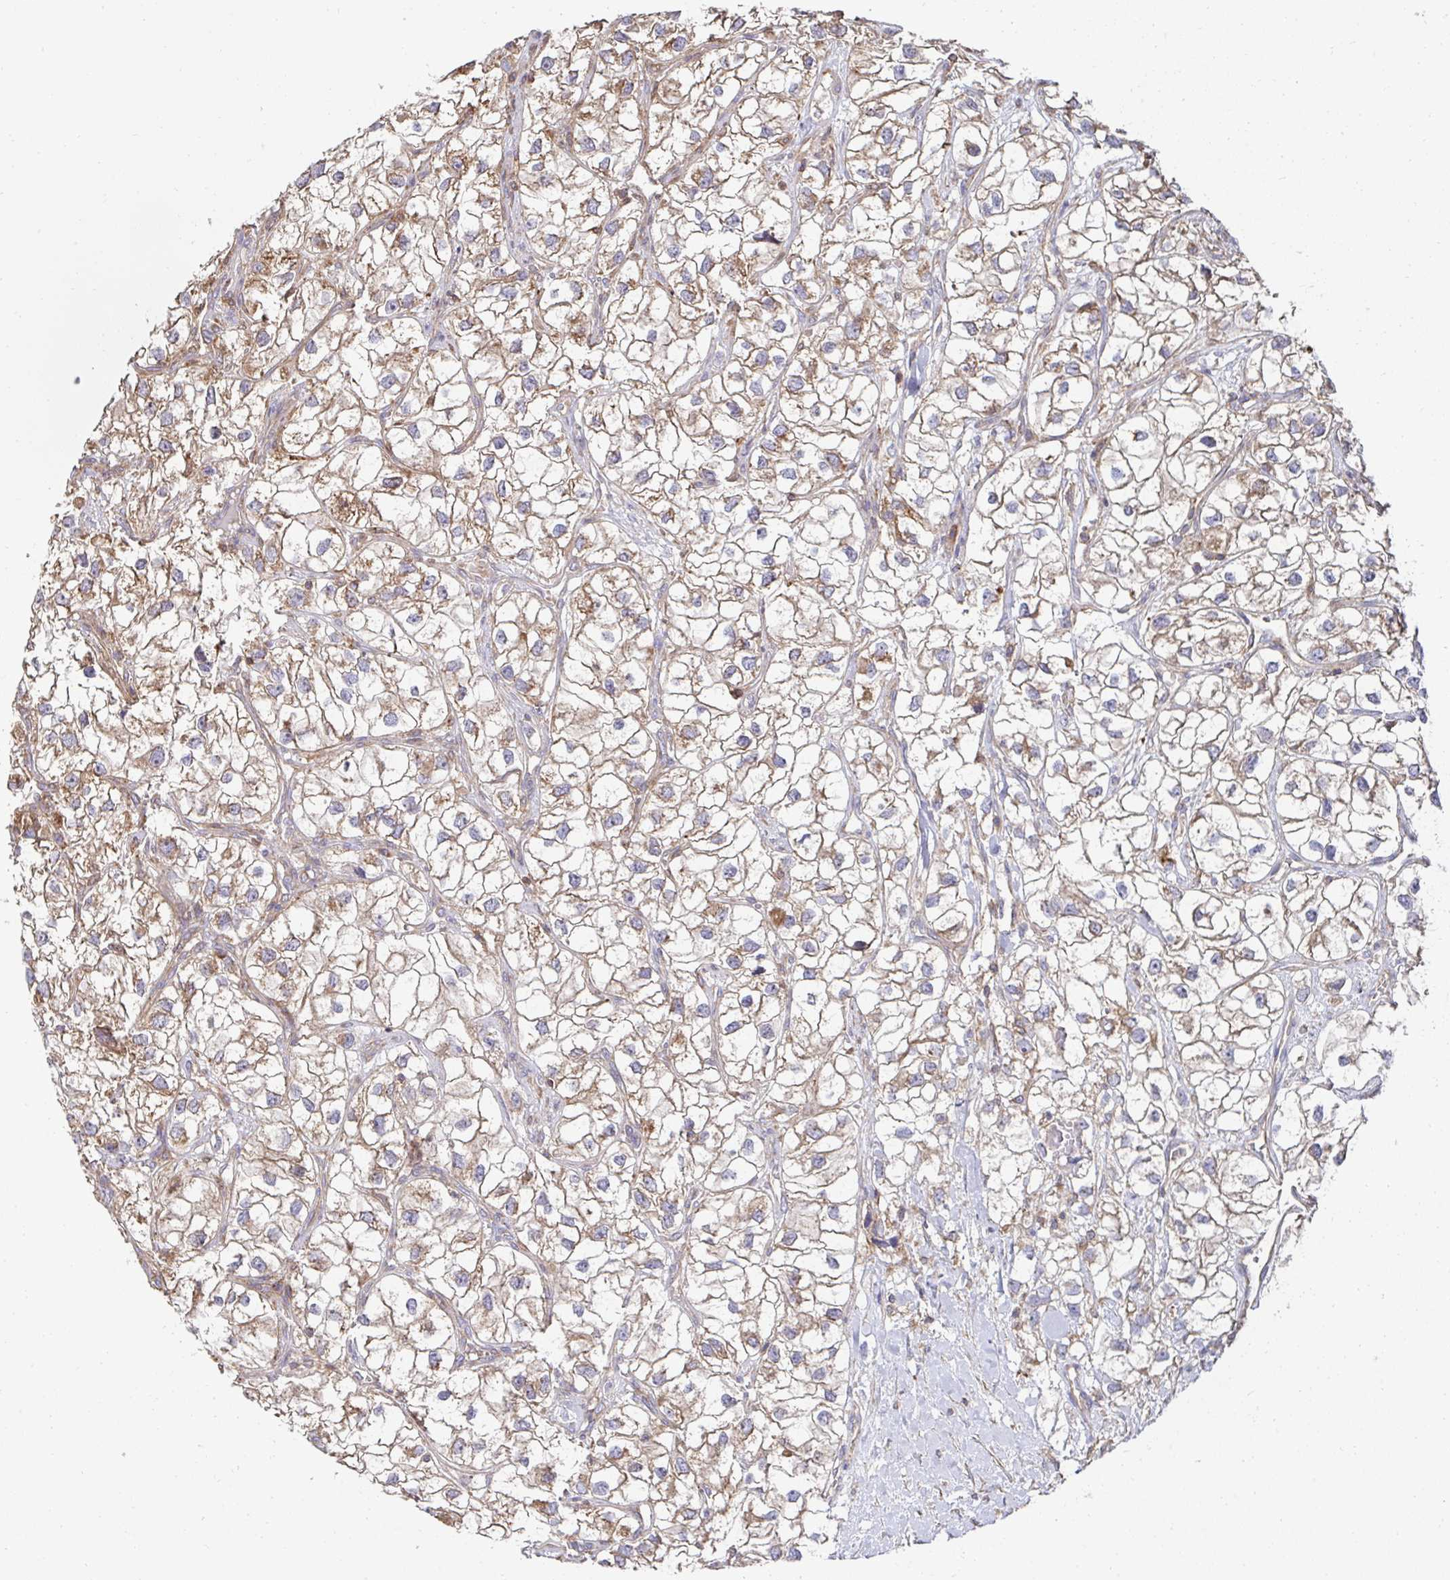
{"staining": {"intensity": "moderate", "quantity": ">75%", "location": "cytoplasmic/membranous"}, "tissue": "renal cancer", "cell_type": "Tumor cells", "image_type": "cancer", "snomed": [{"axis": "morphology", "description": "Adenocarcinoma, NOS"}, {"axis": "topography", "description": "Kidney"}], "caption": "Renal cancer (adenocarcinoma) was stained to show a protein in brown. There is medium levels of moderate cytoplasmic/membranous positivity in about >75% of tumor cells.", "gene": "DZANK1", "patient": {"sex": "male", "age": 59}}